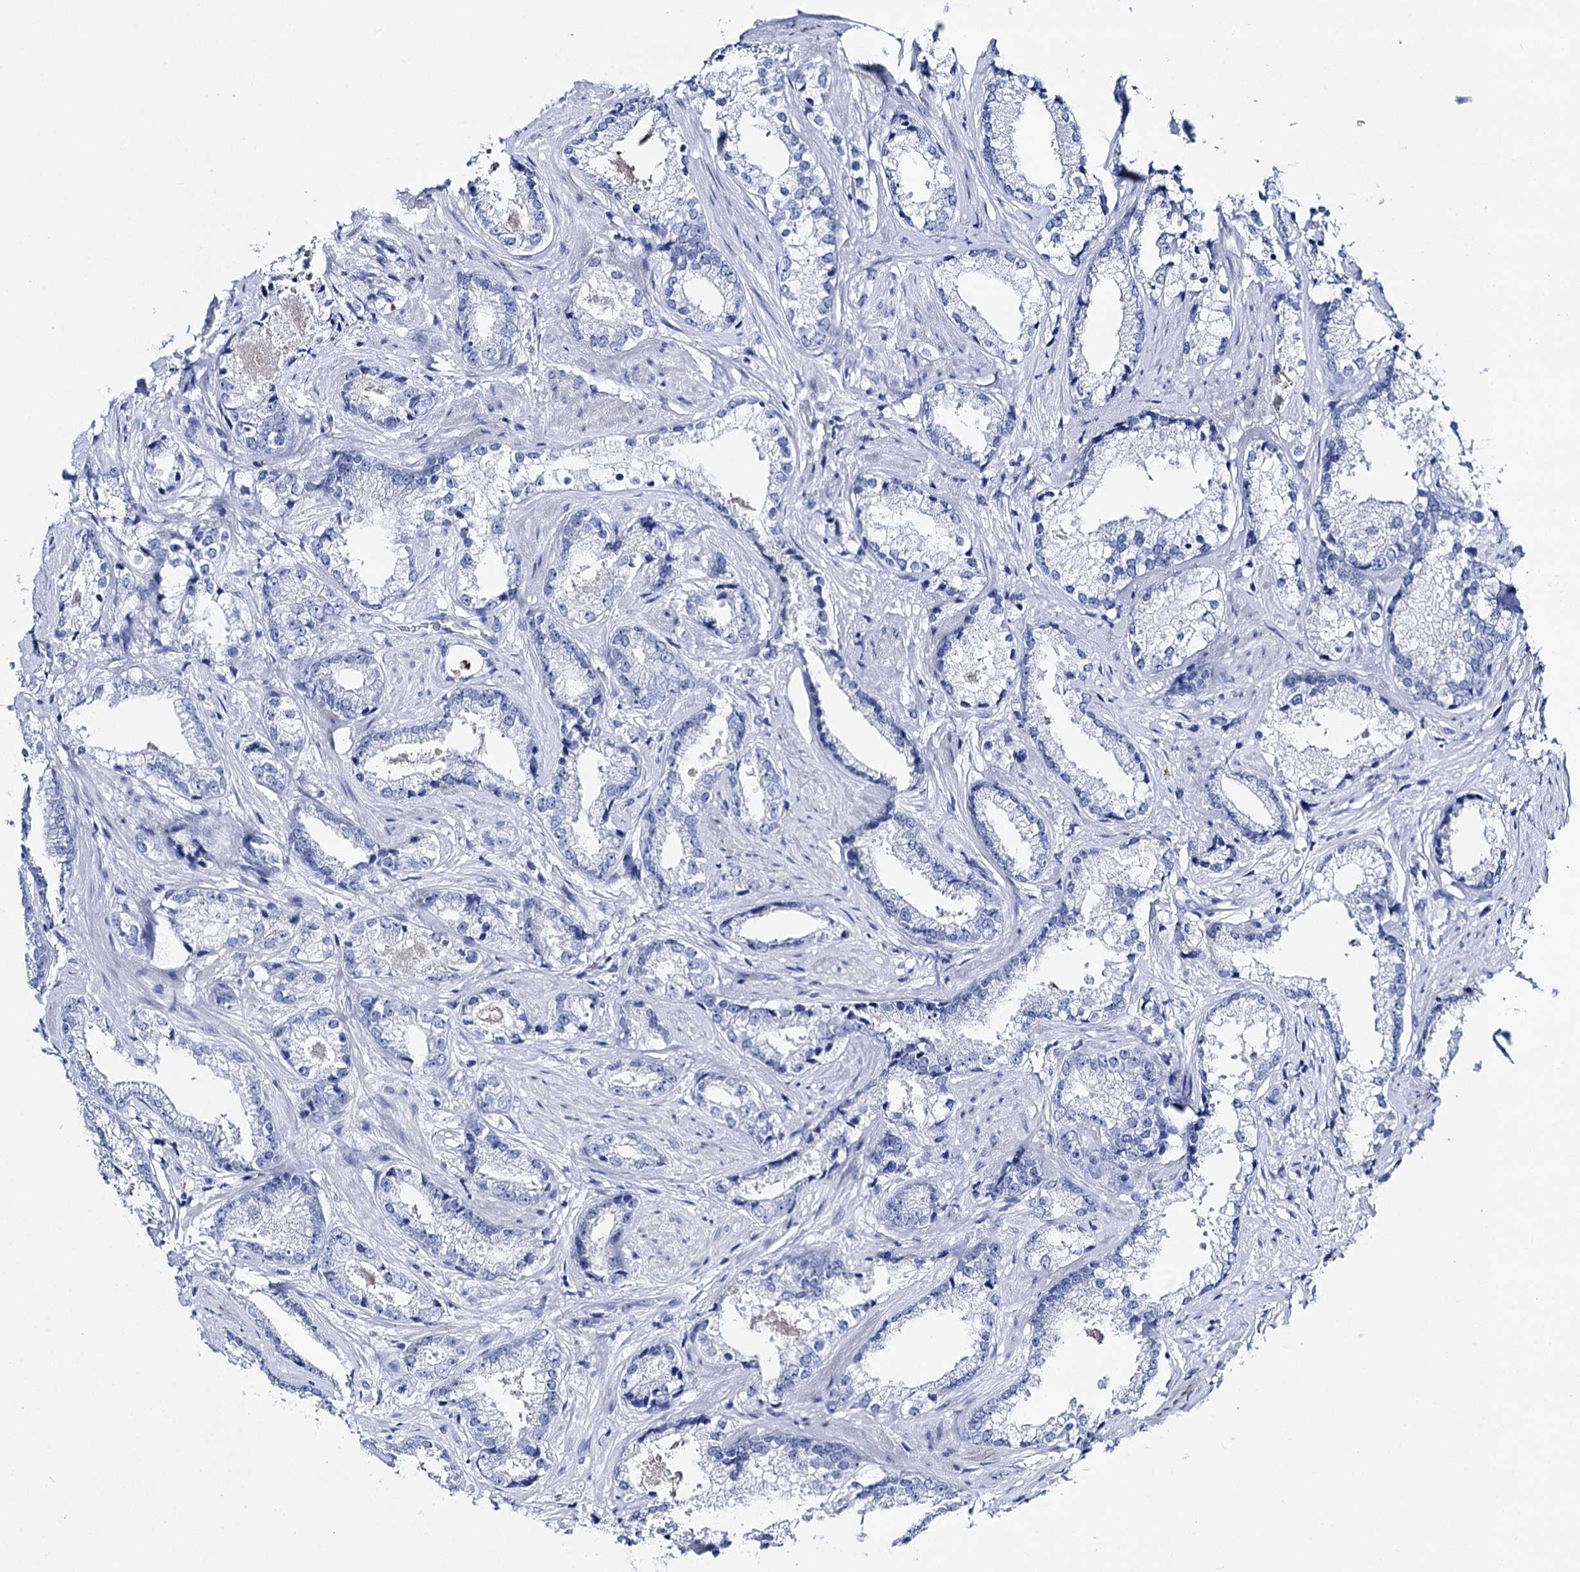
{"staining": {"intensity": "negative", "quantity": "none", "location": "none"}, "tissue": "prostate cancer", "cell_type": "Tumor cells", "image_type": "cancer", "snomed": [{"axis": "morphology", "description": "Adenocarcinoma, High grade"}, {"axis": "topography", "description": "Prostate"}], "caption": "Tumor cells are negative for brown protein staining in prostate adenocarcinoma (high-grade).", "gene": "BRINP1", "patient": {"sex": "male", "age": 66}}